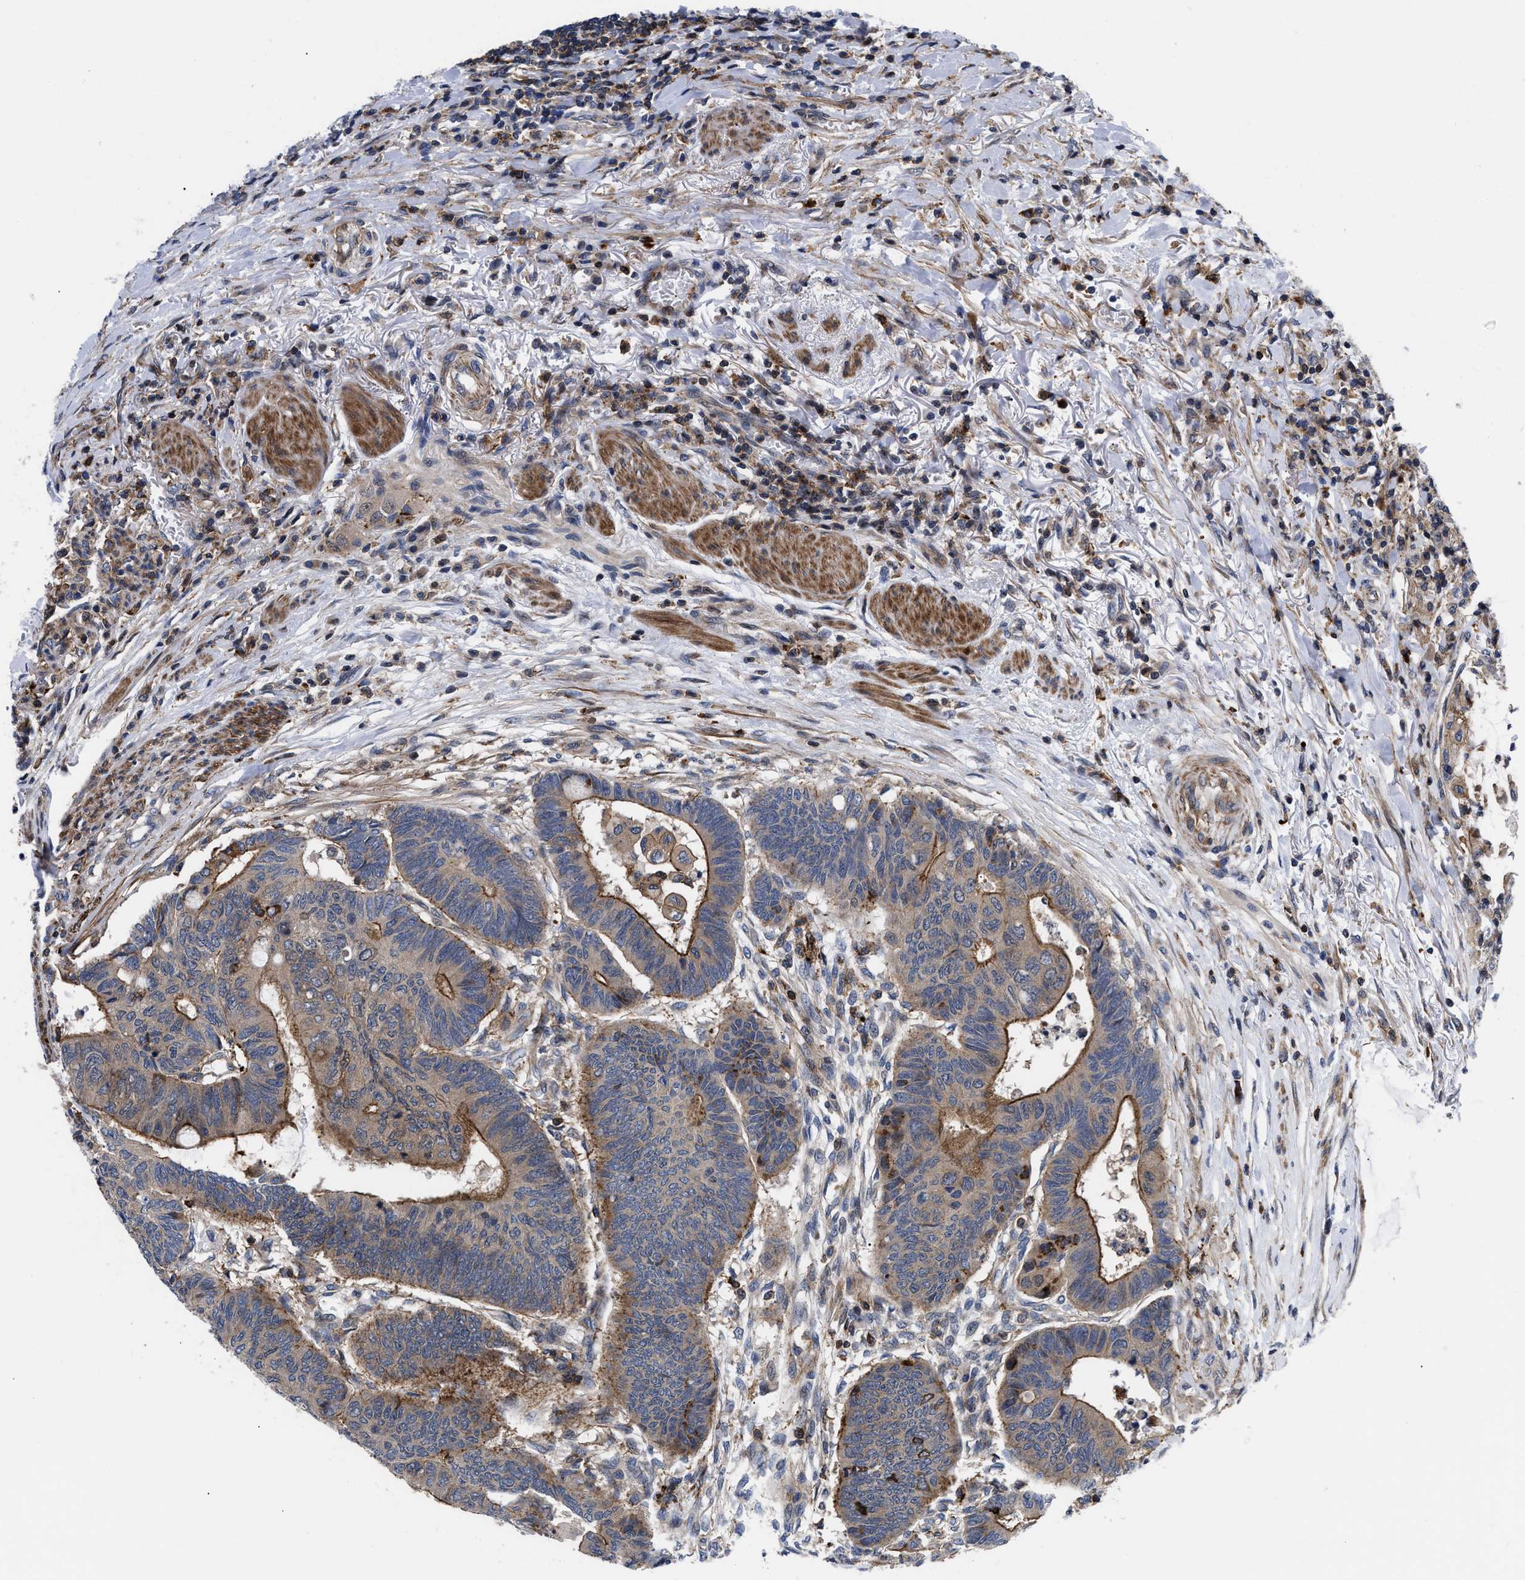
{"staining": {"intensity": "strong", "quantity": "25%-75%", "location": "cytoplasmic/membranous"}, "tissue": "colorectal cancer", "cell_type": "Tumor cells", "image_type": "cancer", "snomed": [{"axis": "morphology", "description": "Normal tissue, NOS"}, {"axis": "morphology", "description": "Adenocarcinoma, NOS"}, {"axis": "topography", "description": "Rectum"}, {"axis": "topography", "description": "Peripheral nerve tissue"}], "caption": "Protein expression analysis of colorectal adenocarcinoma shows strong cytoplasmic/membranous expression in about 25%-75% of tumor cells.", "gene": "SPAST", "patient": {"sex": "male", "age": 92}}